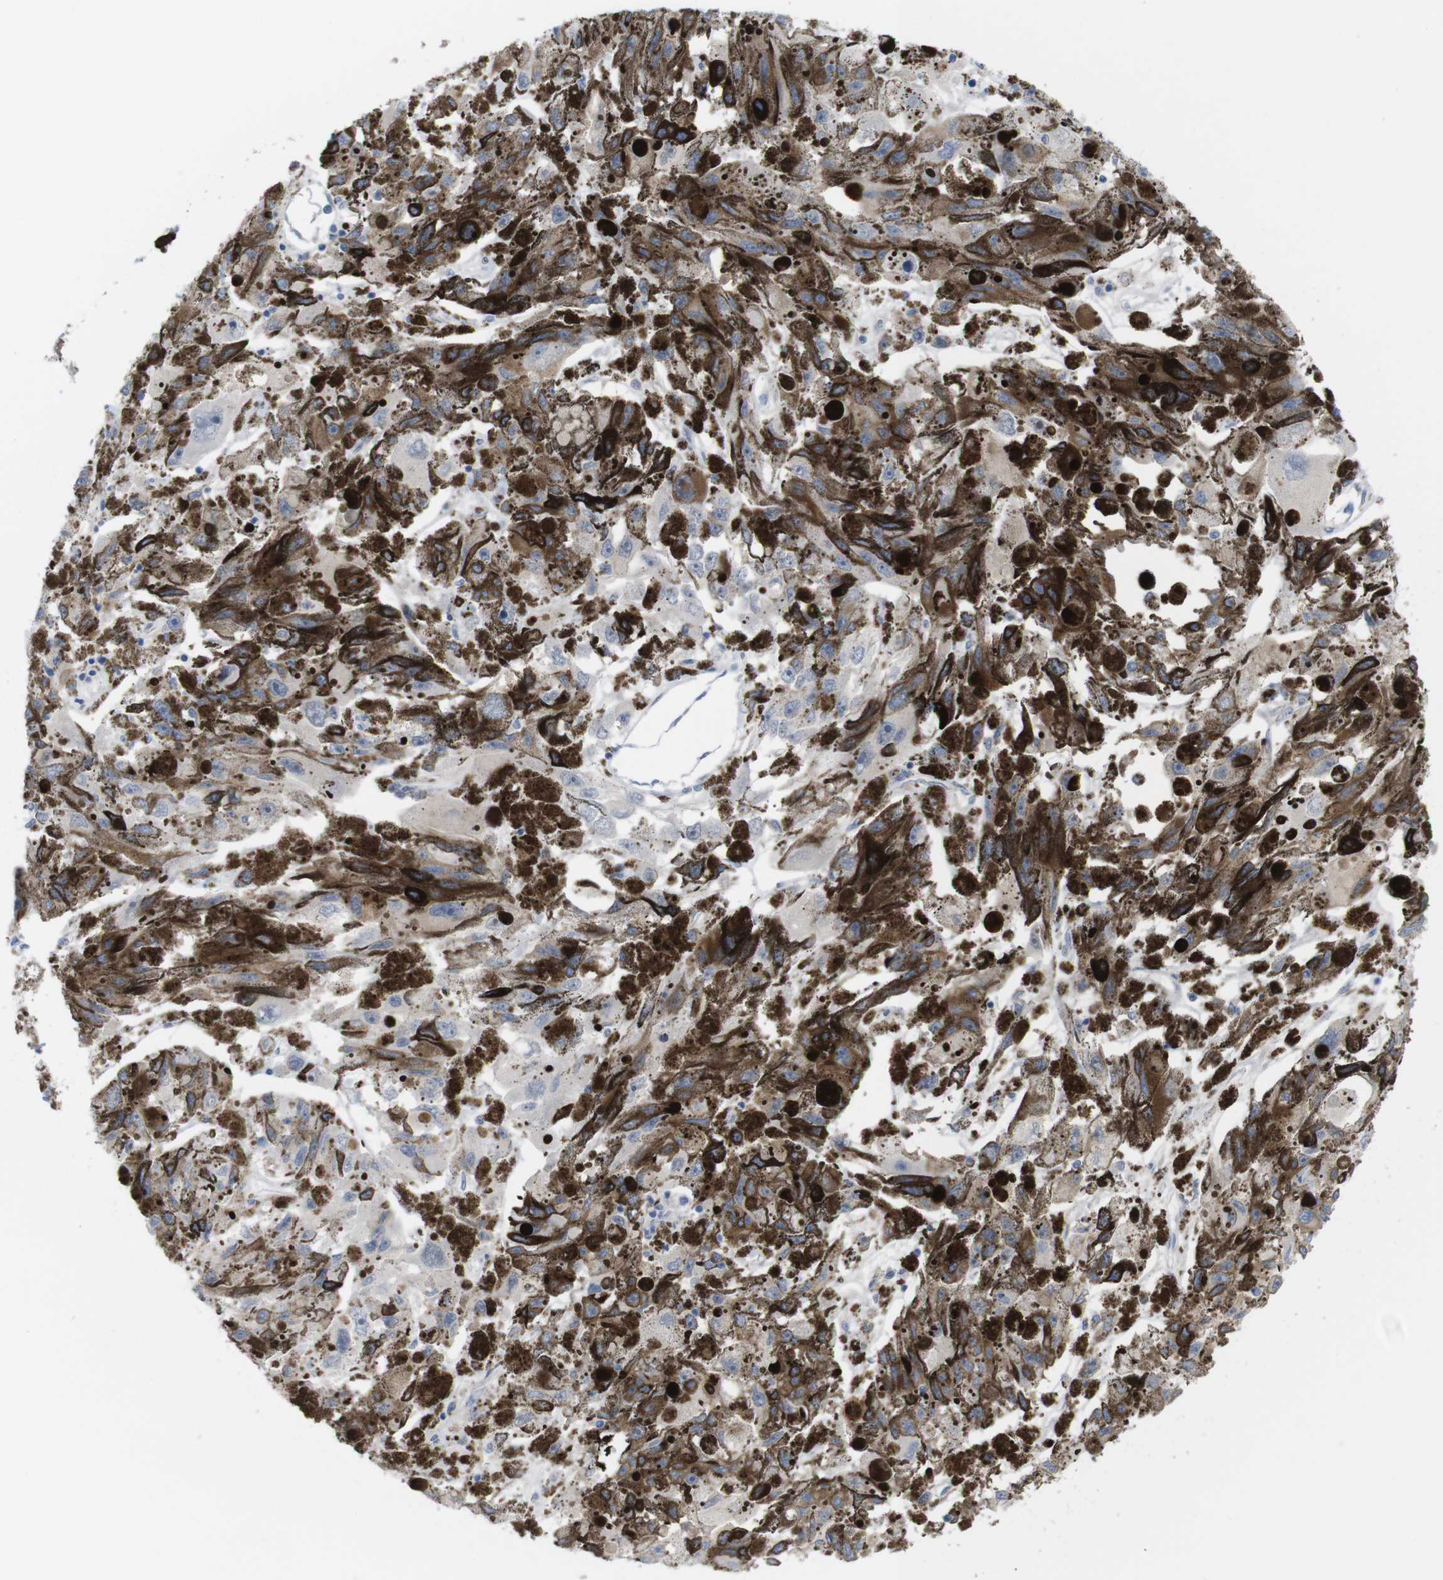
{"staining": {"intensity": "negative", "quantity": "none", "location": "none"}, "tissue": "melanoma", "cell_type": "Tumor cells", "image_type": "cancer", "snomed": [{"axis": "morphology", "description": "Malignant melanoma, NOS"}, {"axis": "topography", "description": "Skin"}], "caption": "This micrograph is of malignant melanoma stained with IHC to label a protein in brown with the nuclei are counter-stained blue. There is no expression in tumor cells.", "gene": "PNMA1", "patient": {"sex": "female", "age": 104}}